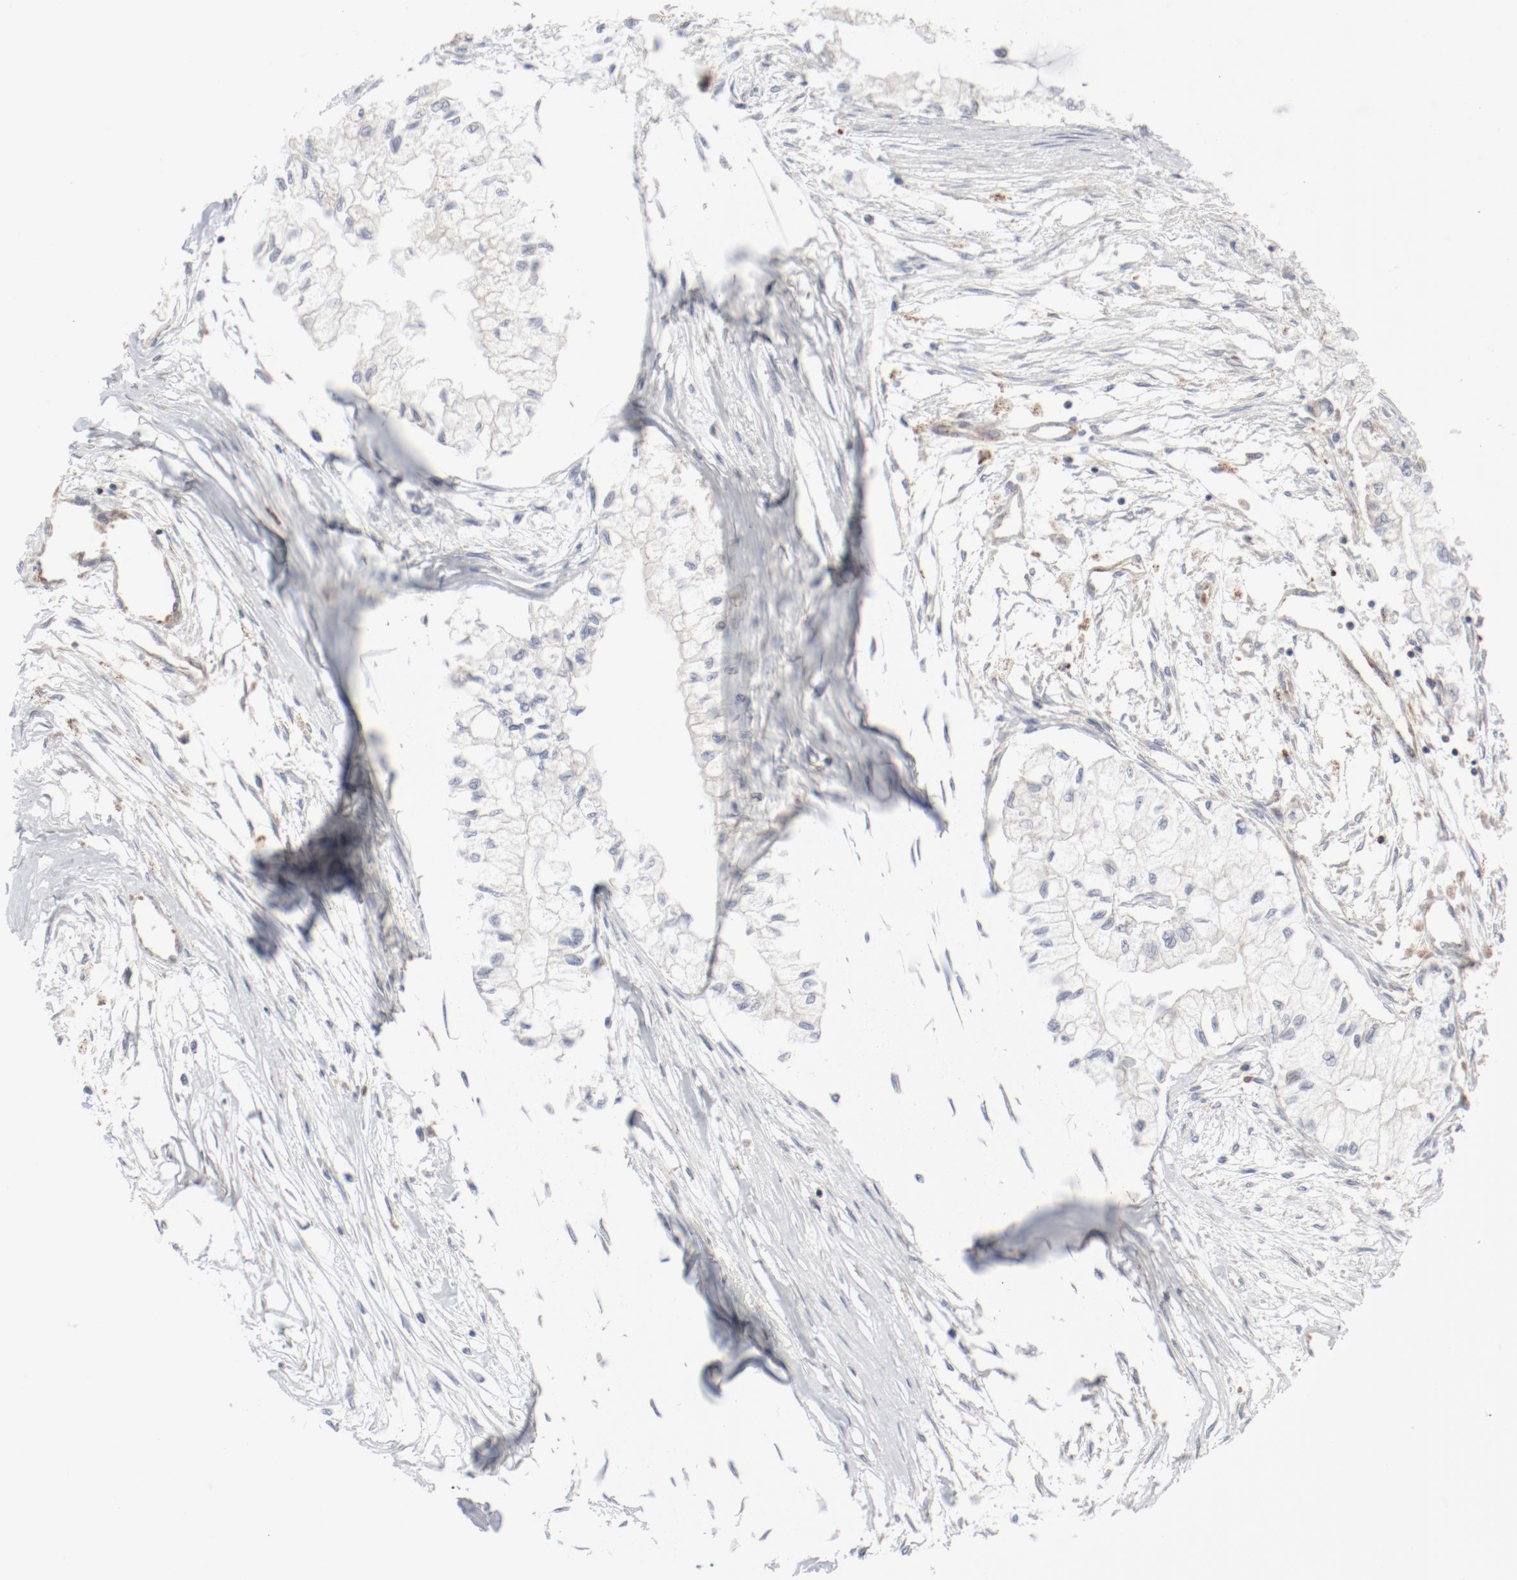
{"staining": {"intensity": "weak", "quantity": "<25%", "location": "cytoplasmic/membranous"}, "tissue": "pancreatic cancer", "cell_type": "Tumor cells", "image_type": "cancer", "snomed": [{"axis": "morphology", "description": "Adenocarcinoma, NOS"}, {"axis": "topography", "description": "Pancreas"}], "caption": "High power microscopy micrograph of an immunohistochemistry histopathology image of pancreatic cancer (adenocarcinoma), revealing no significant positivity in tumor cells.", "gene": "SETD3", "patient": {"sex": "male", "age": 79}}